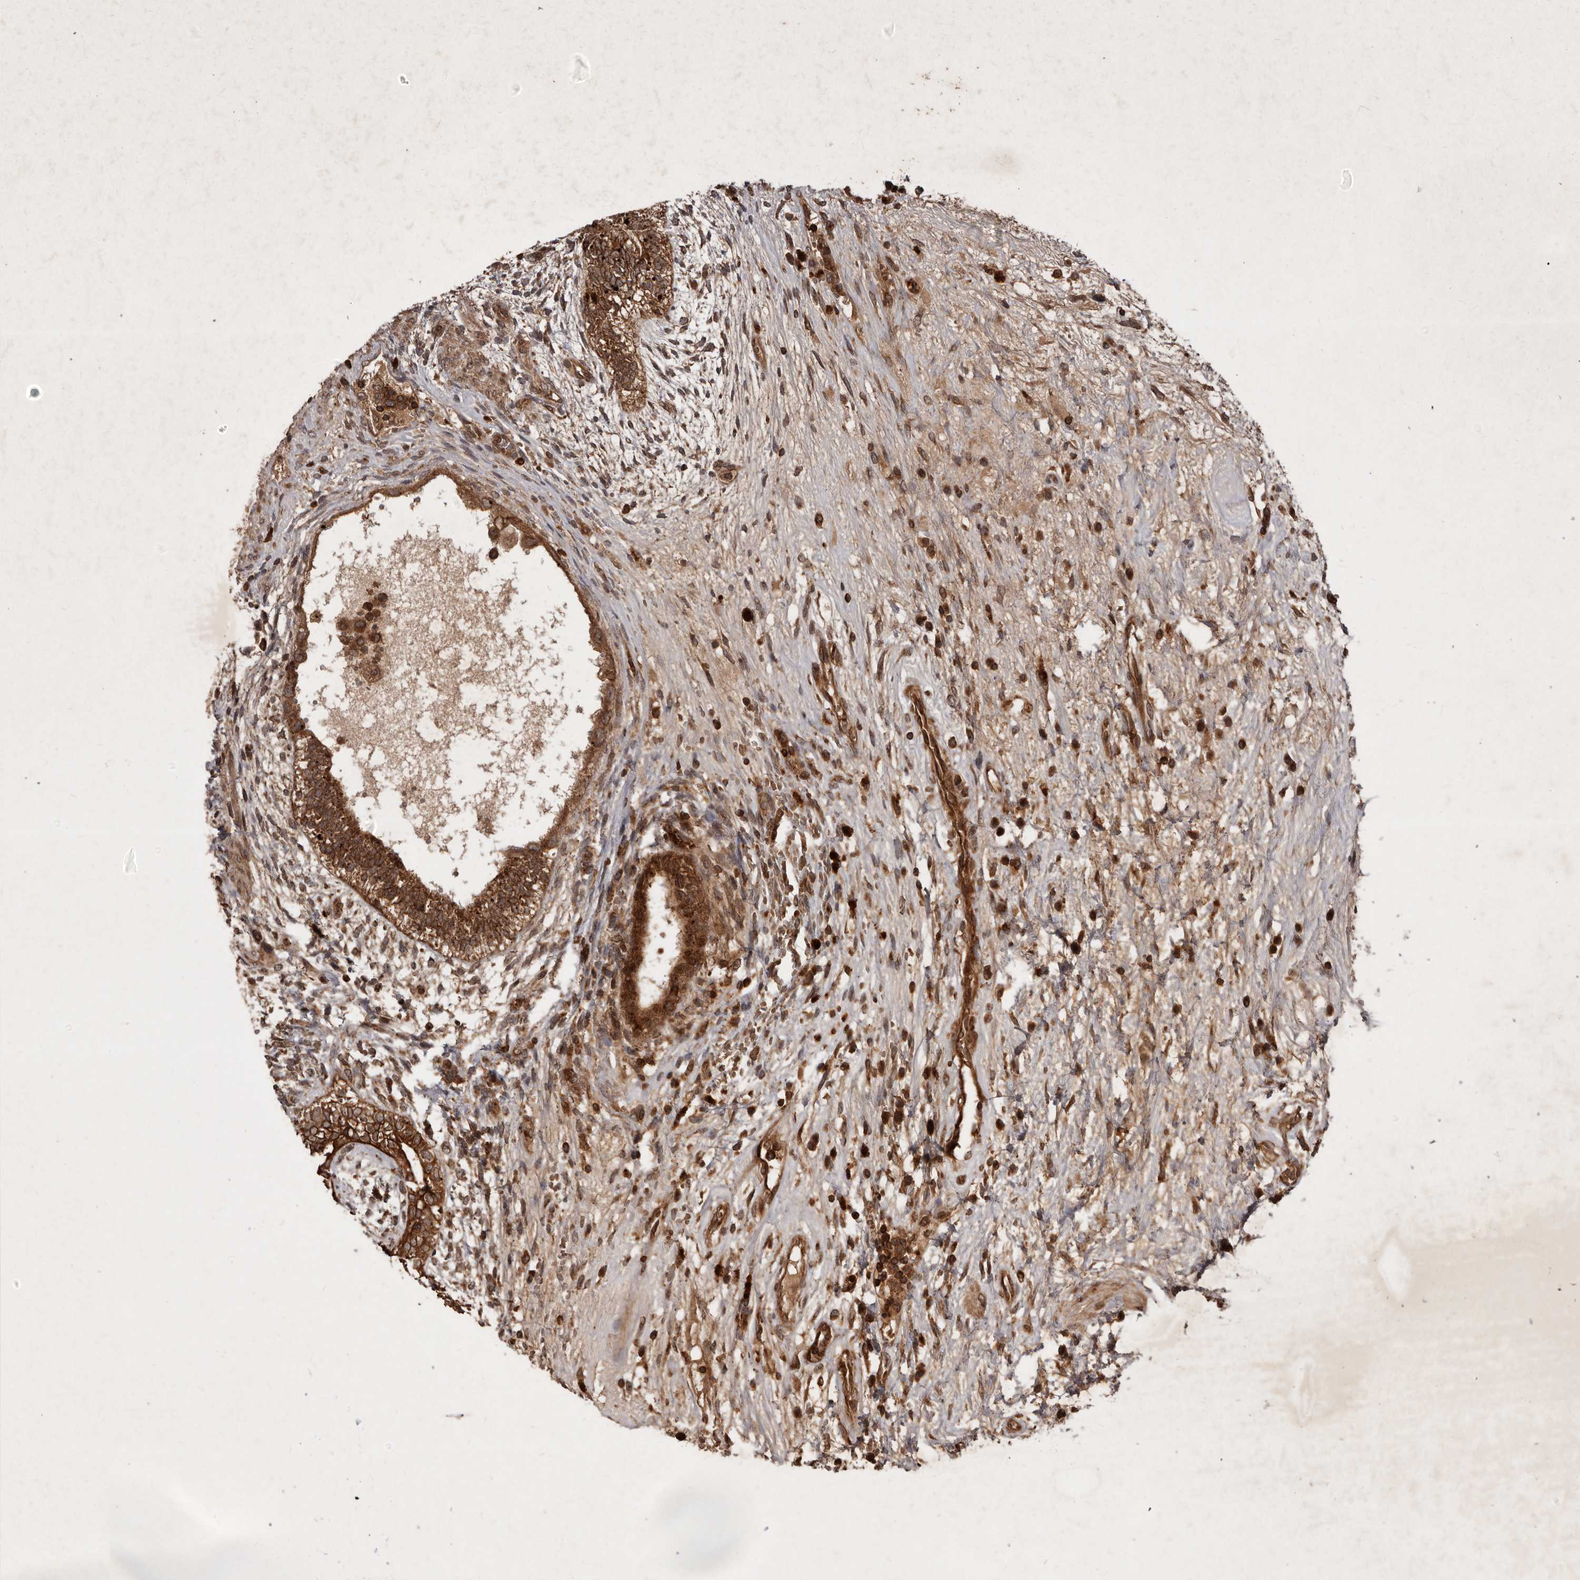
{"staining": {"intensity": "strong", "quantity": ">75%", "location": "cytoplasmic/membranous"}, "tissue": "testis cancer", "cell_type": "Tumor cells", "image_type": "cancer", "snomed": [{"axis": "morphology", "description": "Carcinoma, Embryonal, NOS"}, {"axis": "topography", "description": "Testis"}], "caption": "This micrograph shows testis embryonal carcinoma stained with immunohistochemistry to label a protein in brown. The cytoplasmic/membranous of tumor cells show strong positivity for the protein. Nuclei are counter-stained blue.", "gene": "STK36", "patient": {"sex": "male", "age": 26}}